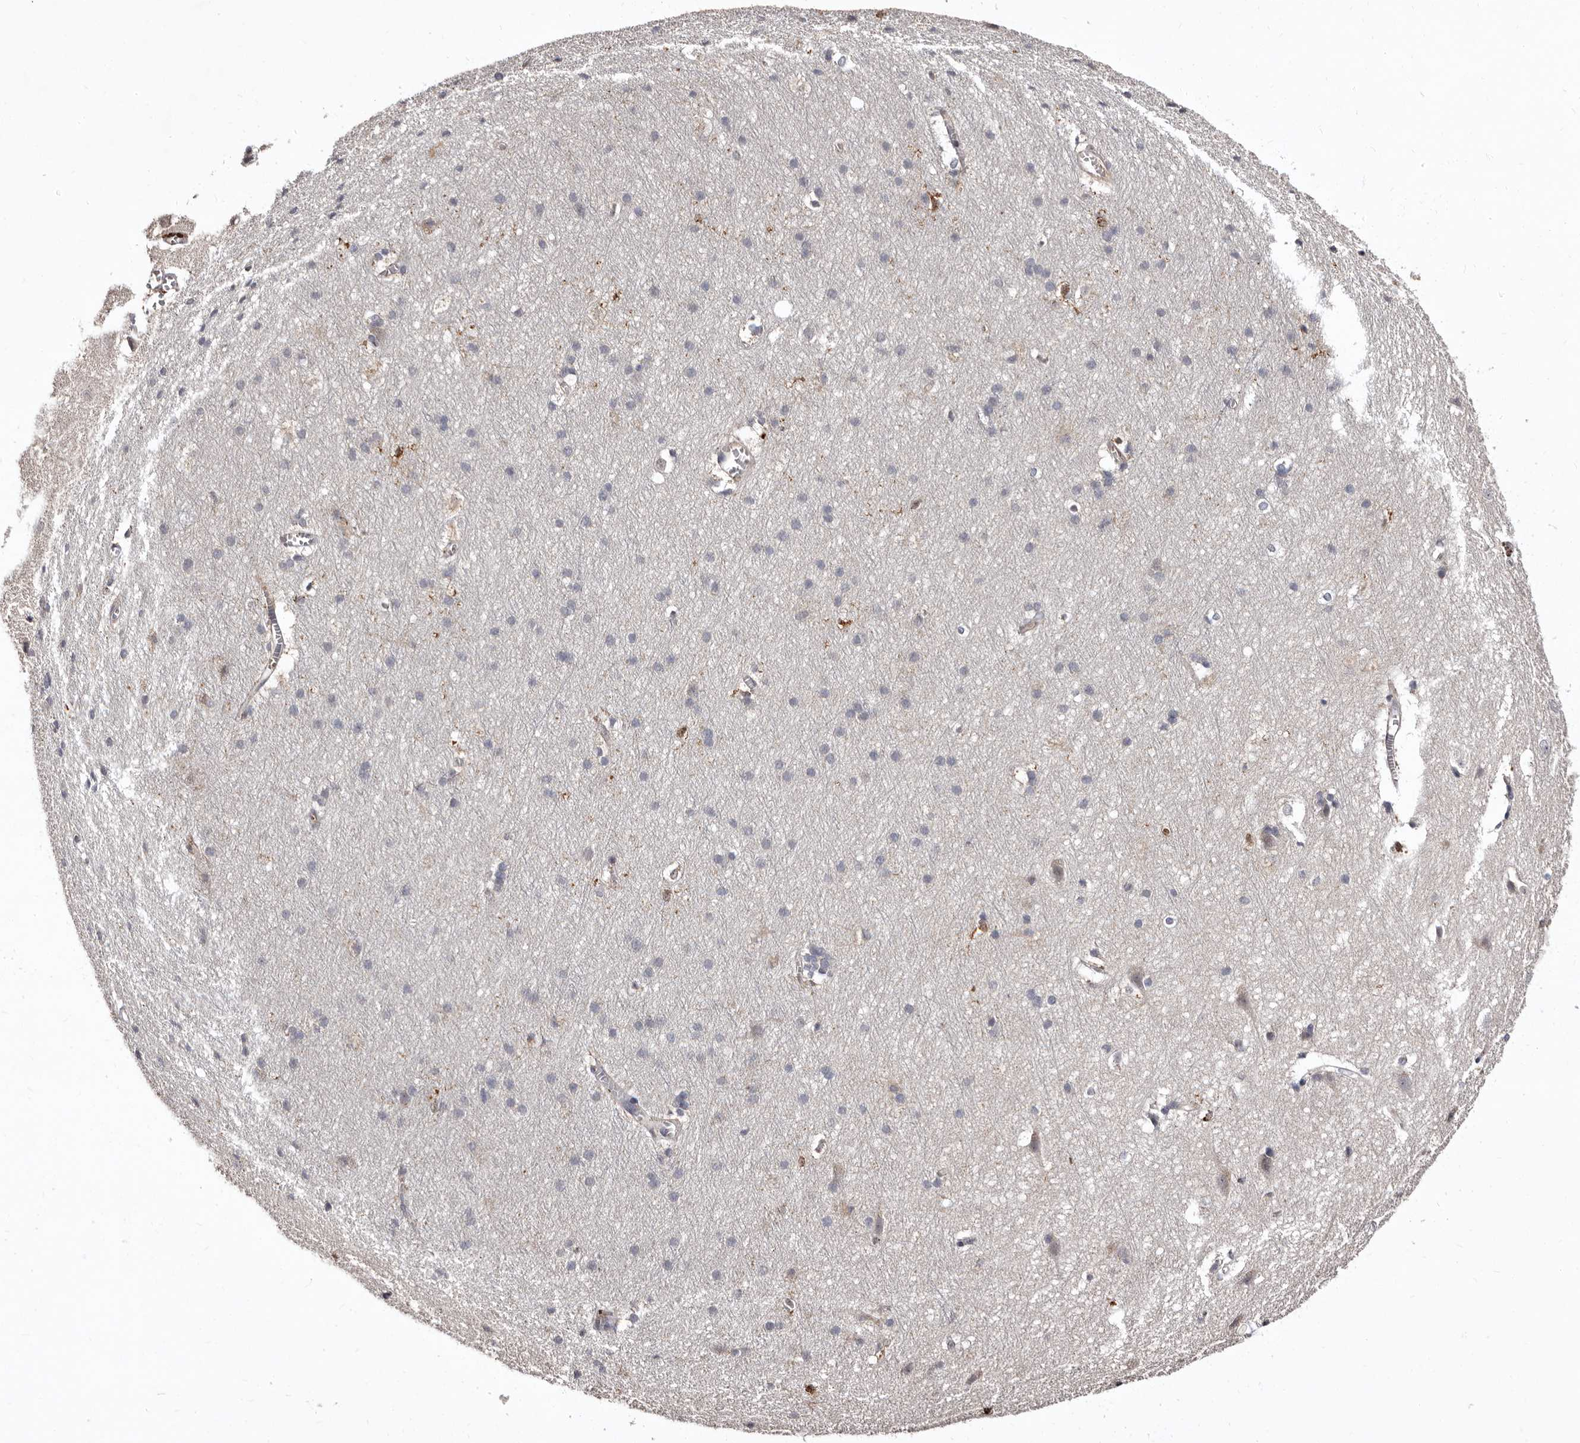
{"staining": {"intensity": "moderate", "quantity": ">75%", "location": "cytoplasmic/membranous"}, "tissue": "cerebral cortex", "cell_type": "Endothelial cells", "image_type": "normal", "snomed": [{"axis": "morphology", "description": "Normal tissue, NOS"}, {"axis": "topography", "description": "Cerebral cortex"}], "caption": "Human cerebral cortex stained with a brown dye shows moderate cytoplasmic/membranous positive positivity in about >75% of endothelial cells.", "gene": "BAX", "patient": {"sex": "male", "age": 54}}